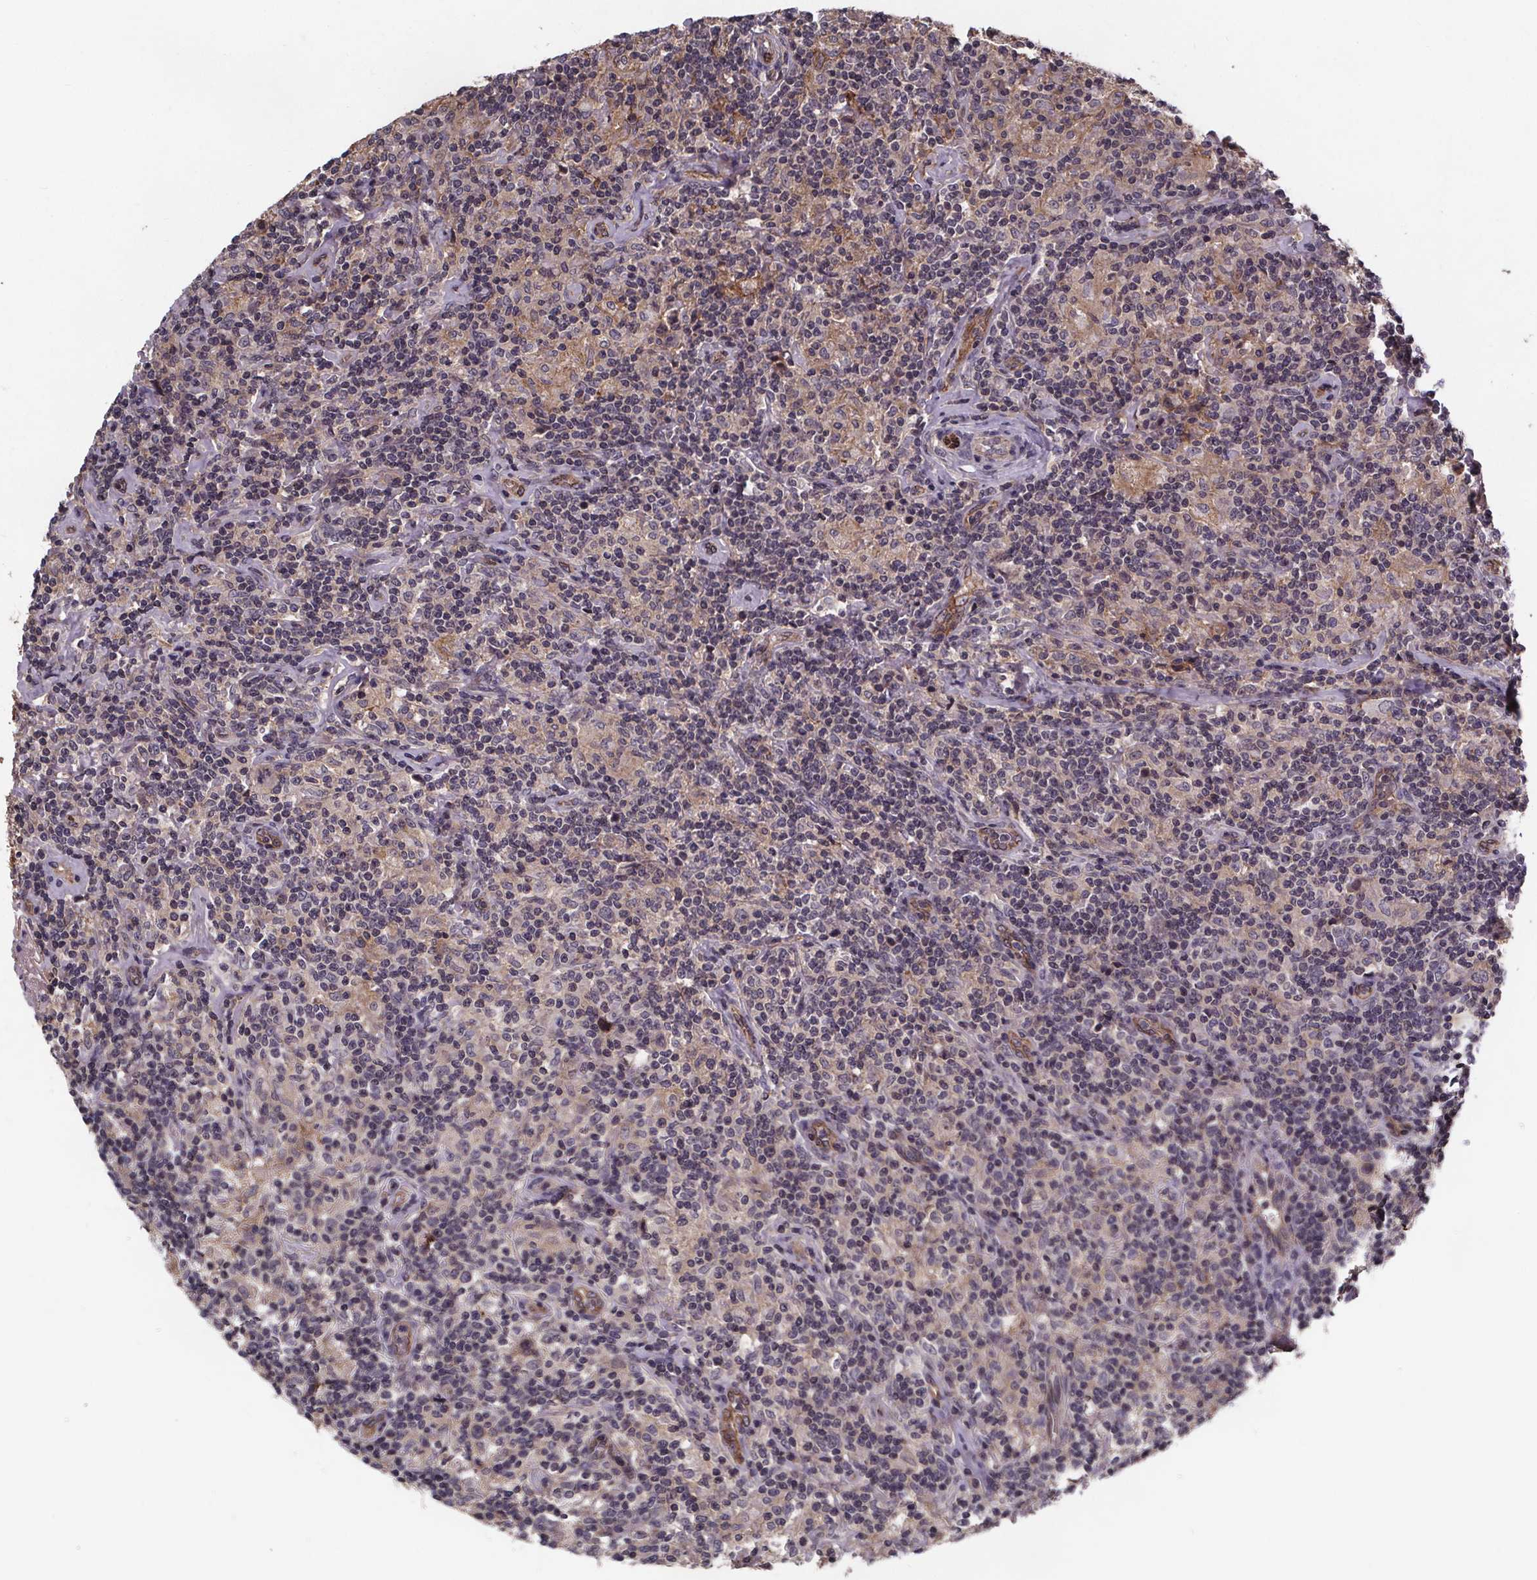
{"staining": {"intensity": "negative", "quantity": "none", "location": "none"}, "tissue": "lymphoma", "cell_type": "Tumor cells", "image_type": "cancer", "snomed": [{"axis": "morphology", "description": "Hodgkin's disease, NOS"}, {"axis": "topography", "description": "Lymph node"}], "caption": "The immunohistochemistry (IHC) photomicrograph has no significant positivity in tumor cells of lymphoma tissue.", "gene": "FASTKD3", "patient": {"sex": "male", "age": 70}}